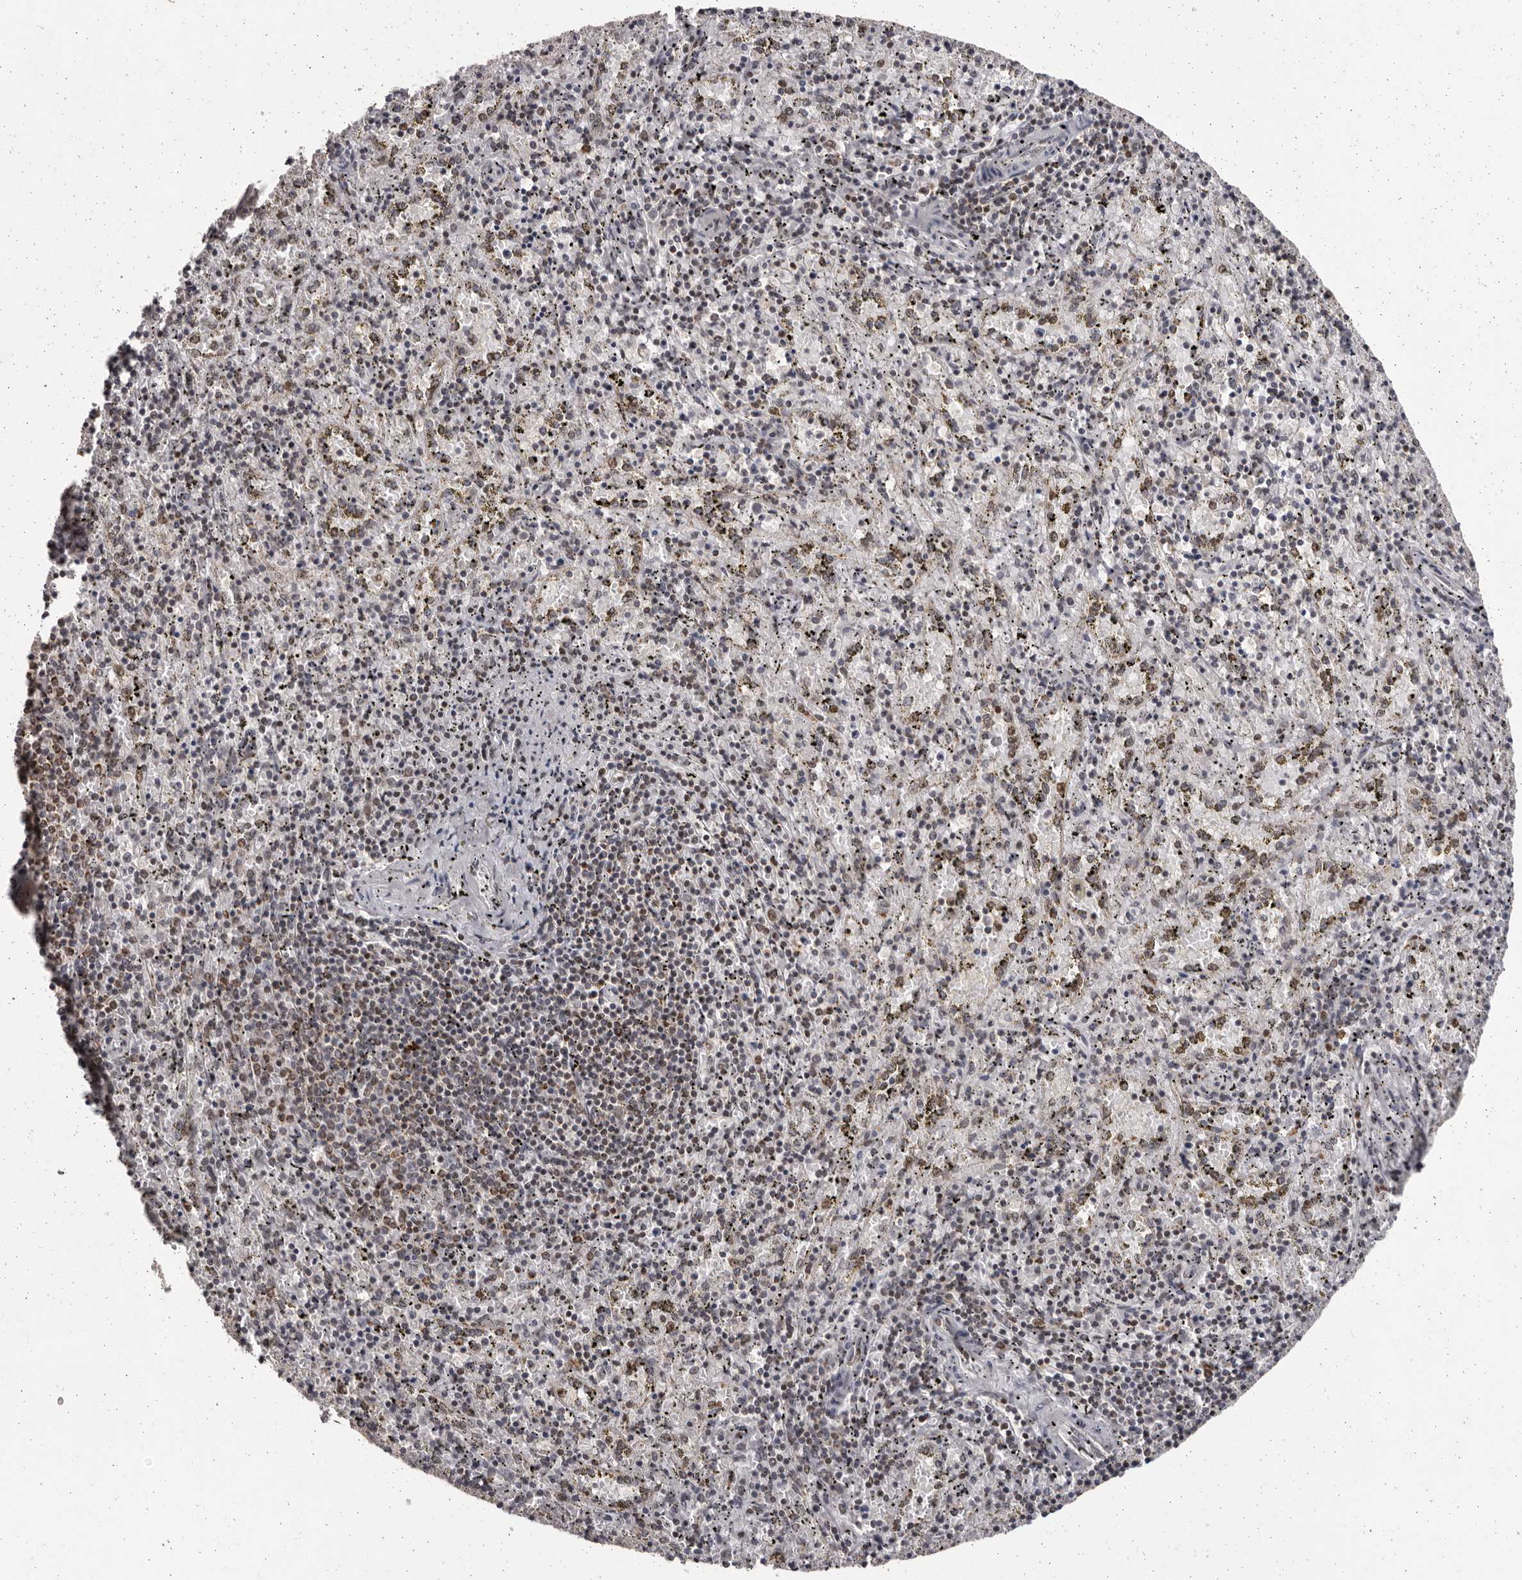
{"staining": {"intensity": "weak", "quantity": "<25%", "location": "cytoplasmic/membranous"}, "tissue": "spleen", "cell_type": "Cells in red pulp", "image_type": "normal", "snomed": [{"axis": "morphology", "description": "Normal tissue, NOS"}, {"axis": "topography", "description": "Spleen"}], "caption": "Cells in red pulp show no significant staining in benign spleen. (DAB (3,3'-diaminobenzidine) immunohistochemistry (IHC) with hematoxylin counter stain).", "gene": "C17orf99", "patient": {"sex": "male", "age": 11}}